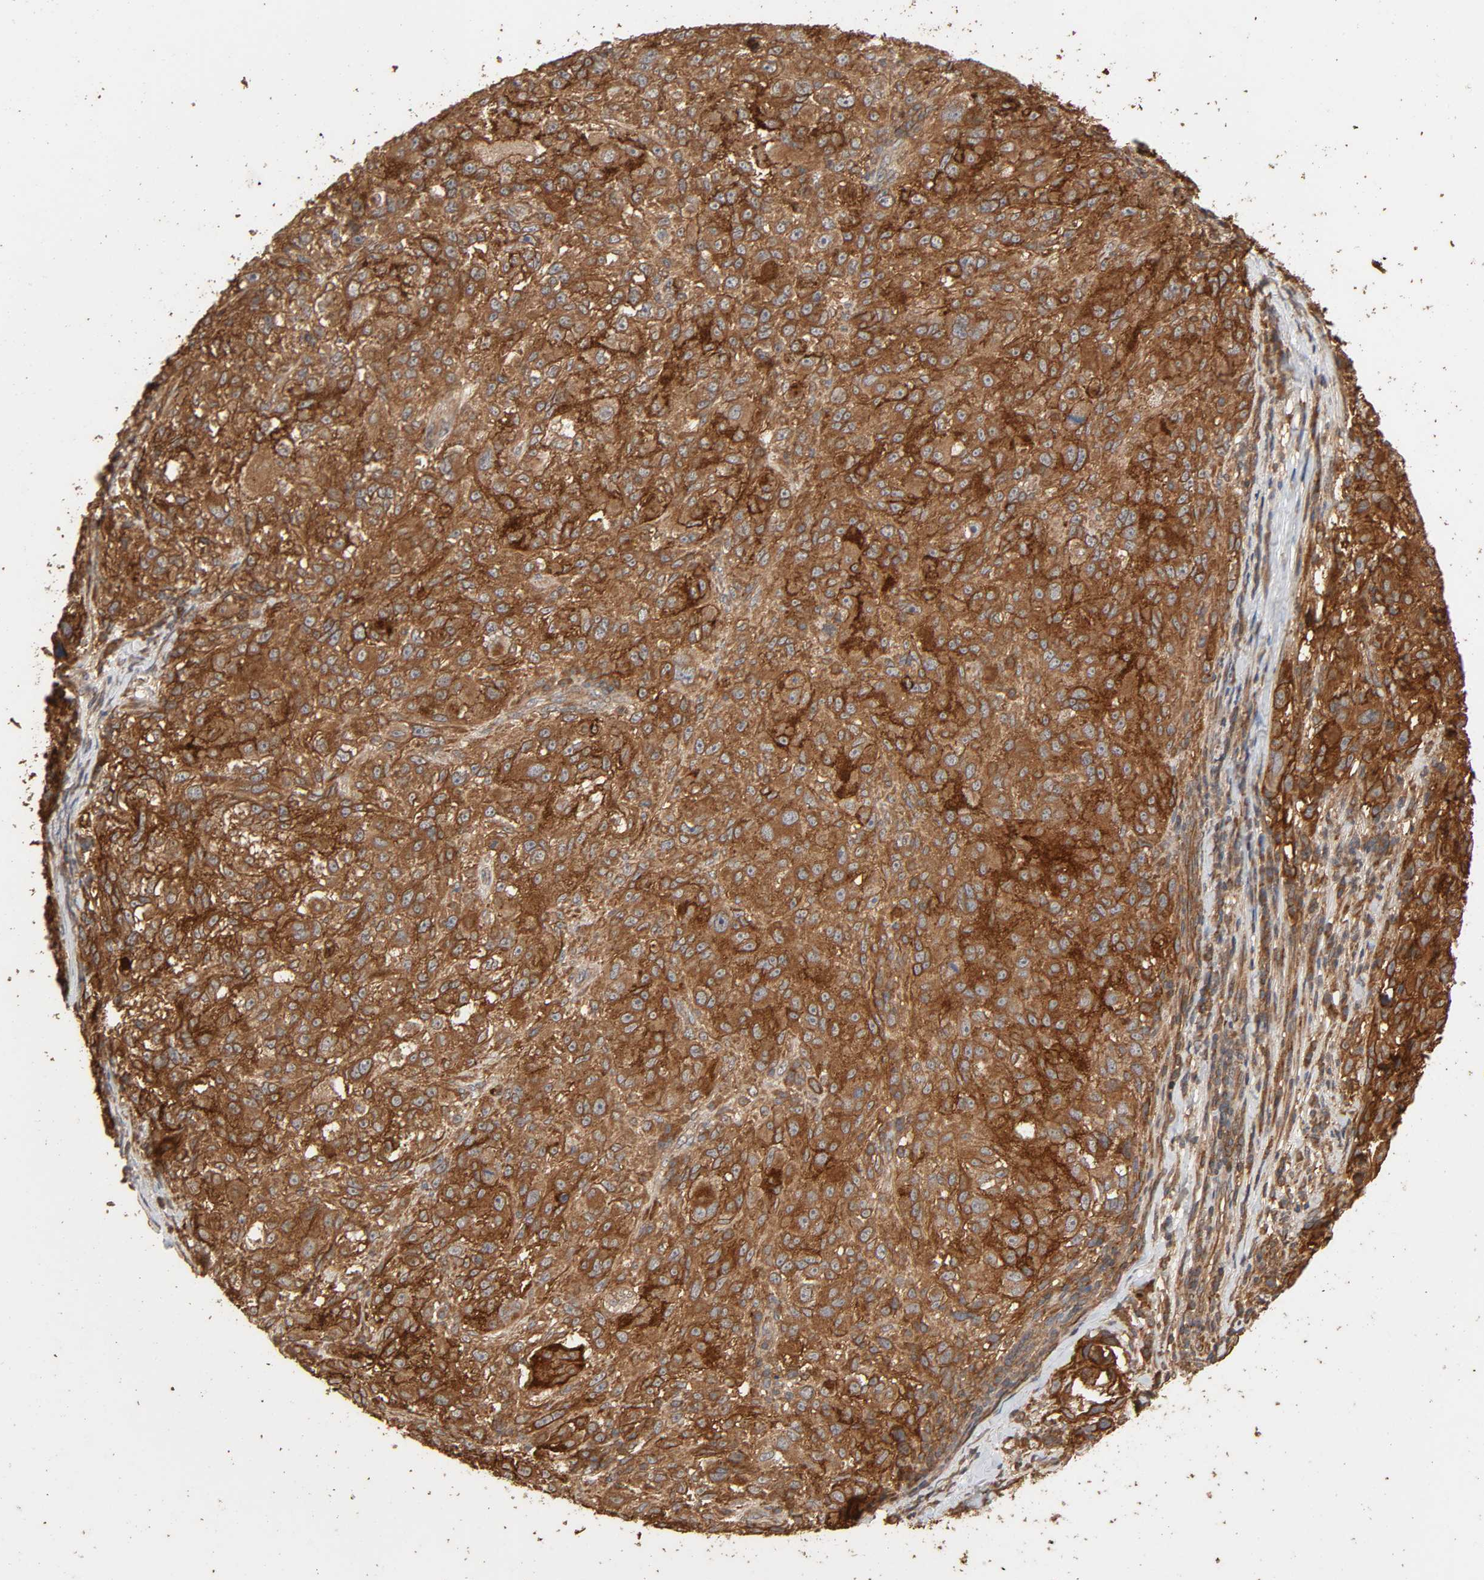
{"staining": {"intensity": "strong", "quantity": "25%-75%", "location": "cytoplasmic/membranous"}, "tissue": "melanoma", "cell_type": "Tumor cells", "image_type": "cancer", "snomed": [{"axis": "morphology", "description": "Necrosis, NOS"}, {"axis": "morphology", "description": "Malignant melanoma, NOS"}, {"axis": "topography", "description": "Skin"}], "caption": "Protein staining of malignant melanoma tissue displays strong cytoplasmic/membranous staining in approximately 25%-75% of tumor cells.", "gene": "RPS6KA6", "patient": {"sex": "female", "age": 87}}